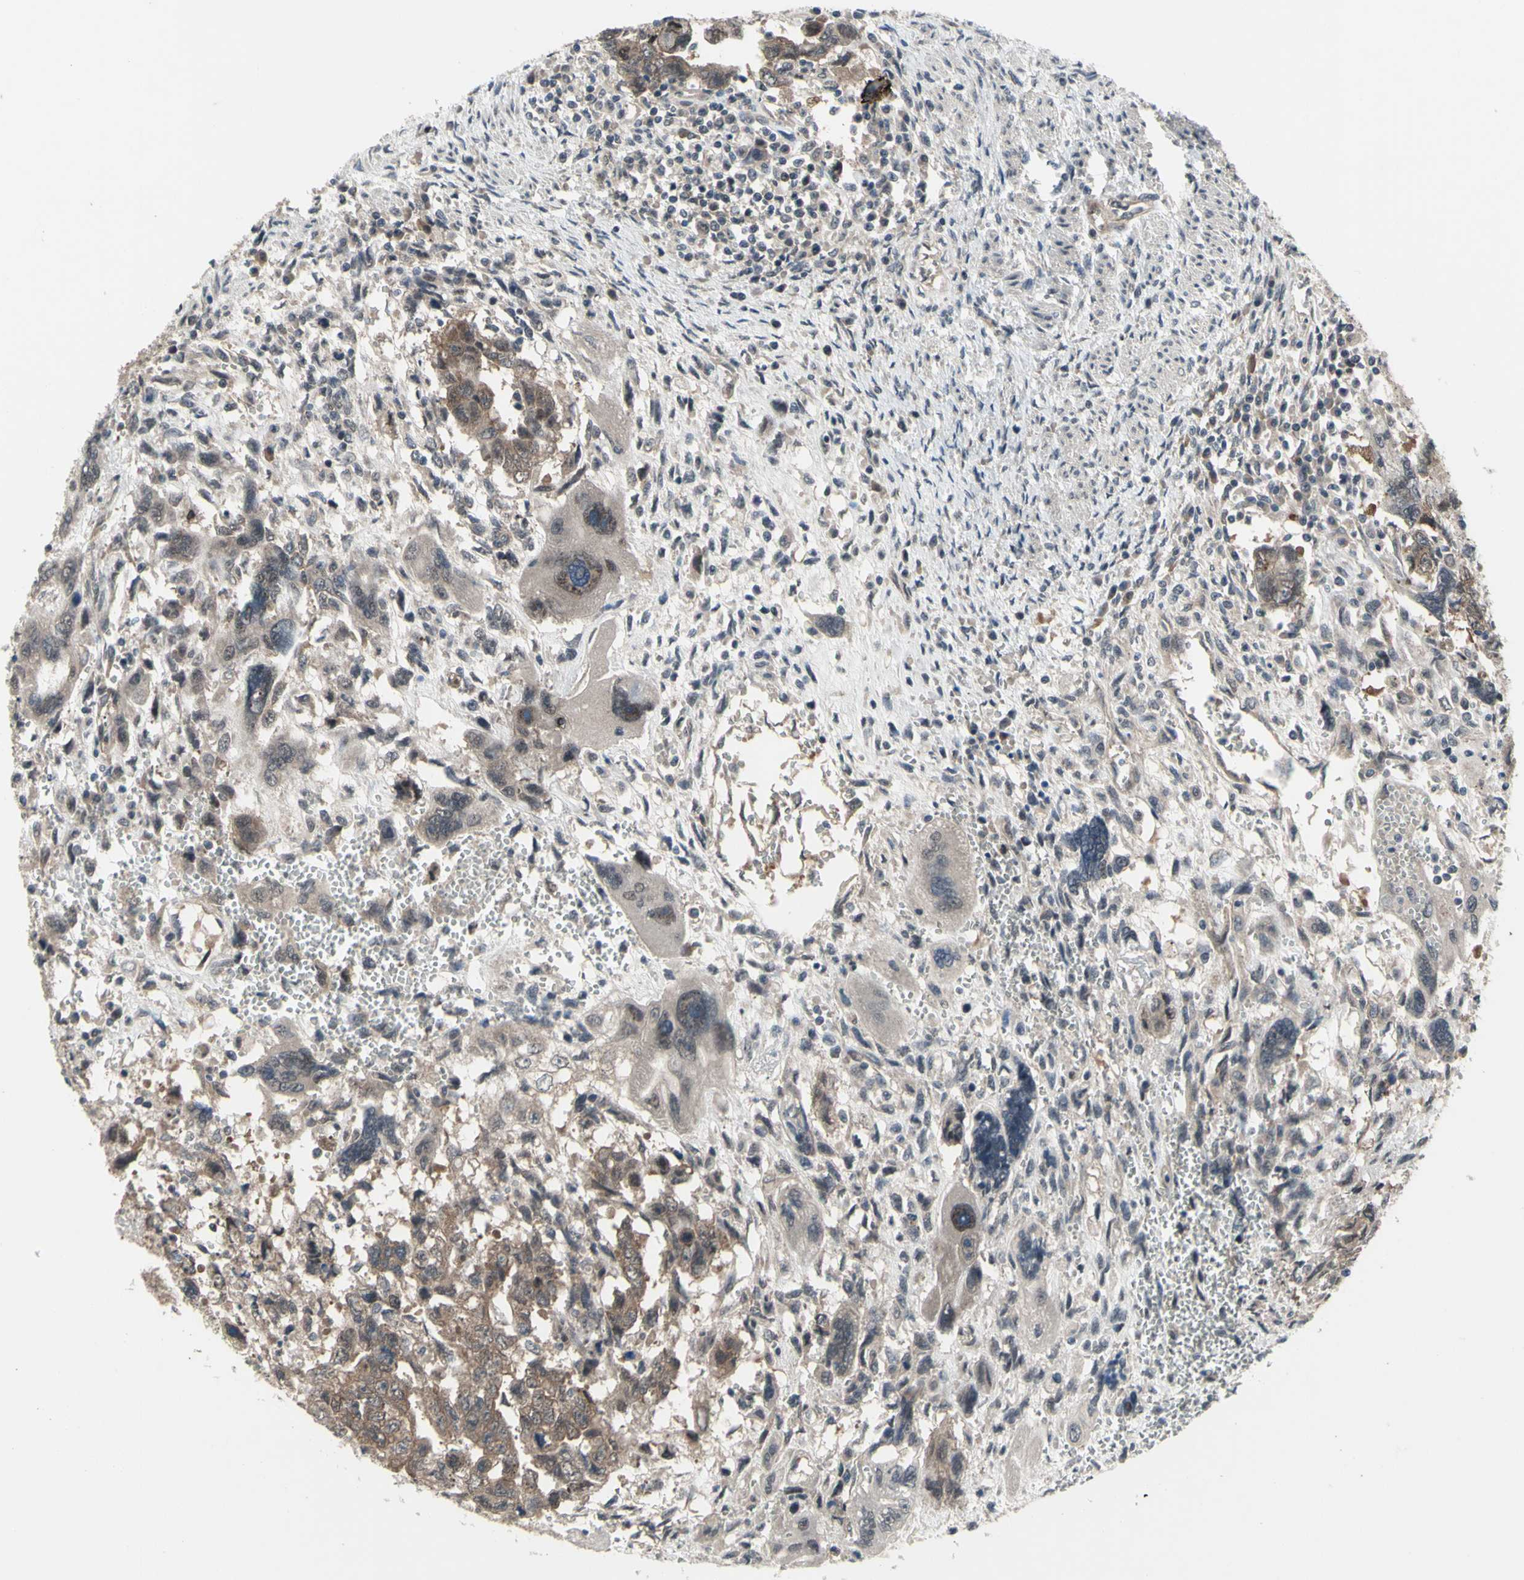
{"staining": {"intensity": "weak", "quantity": ">75%", "location": "cytoplasmic/membranous"}, "tissue": "testis cancer", "cell_type": "Tumor cells", "image_type": "cancer", "snomed": [{"axis": "morphology", "description": "Carcinoma, Embryonal, NOS"}, {"axis": "topography", "description": "Testis"}], "caption": "Tumor cells demonstrate low levels of weak cytoplasmic/membranous positivity in approximately >75% of cells in testis cancer.", "gene": "TRDMT1", "patient": {"sex": "male", "age": 28}}